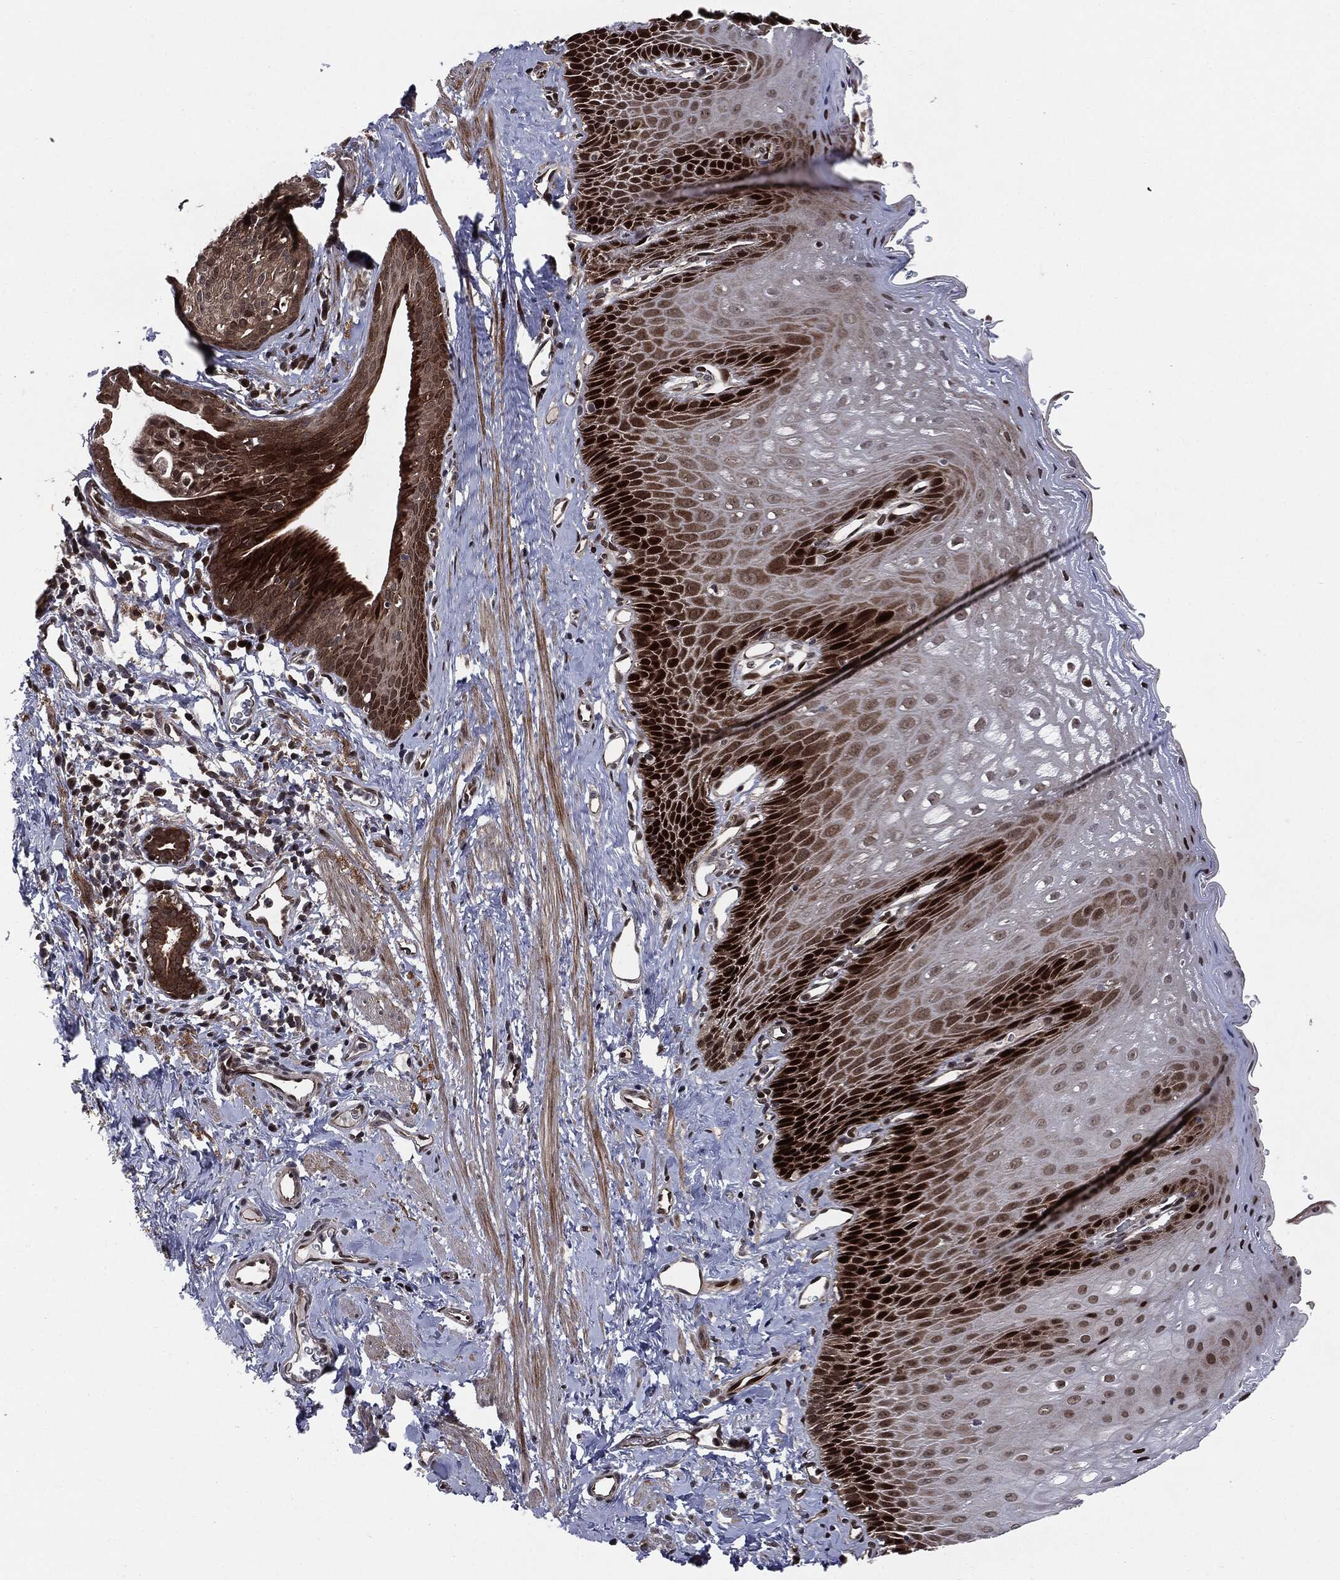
{"staining": {"intensity": "strong", "quantity": "25%-75%", "location": "cytoplasmic/membranous,nuclear"}, "tissue": "esophagus", "cell_type": "Squamous epithelial cells", "image_type": "normal", "snomed": [{"axis": "morphology", "description": "Normal tissue, NOS"}, {"axis": "topography", "description": "Esophagus"}], "caption": "Immunohistochemical staining of unremarkable esophagus exhibits strong cytoplasmic/membranous,nuclear protein staining in approximately 25%-75% of squamous epithelial cells.", "gene": "SMAD4", "patient": {"sex": "male", "age": 64}}